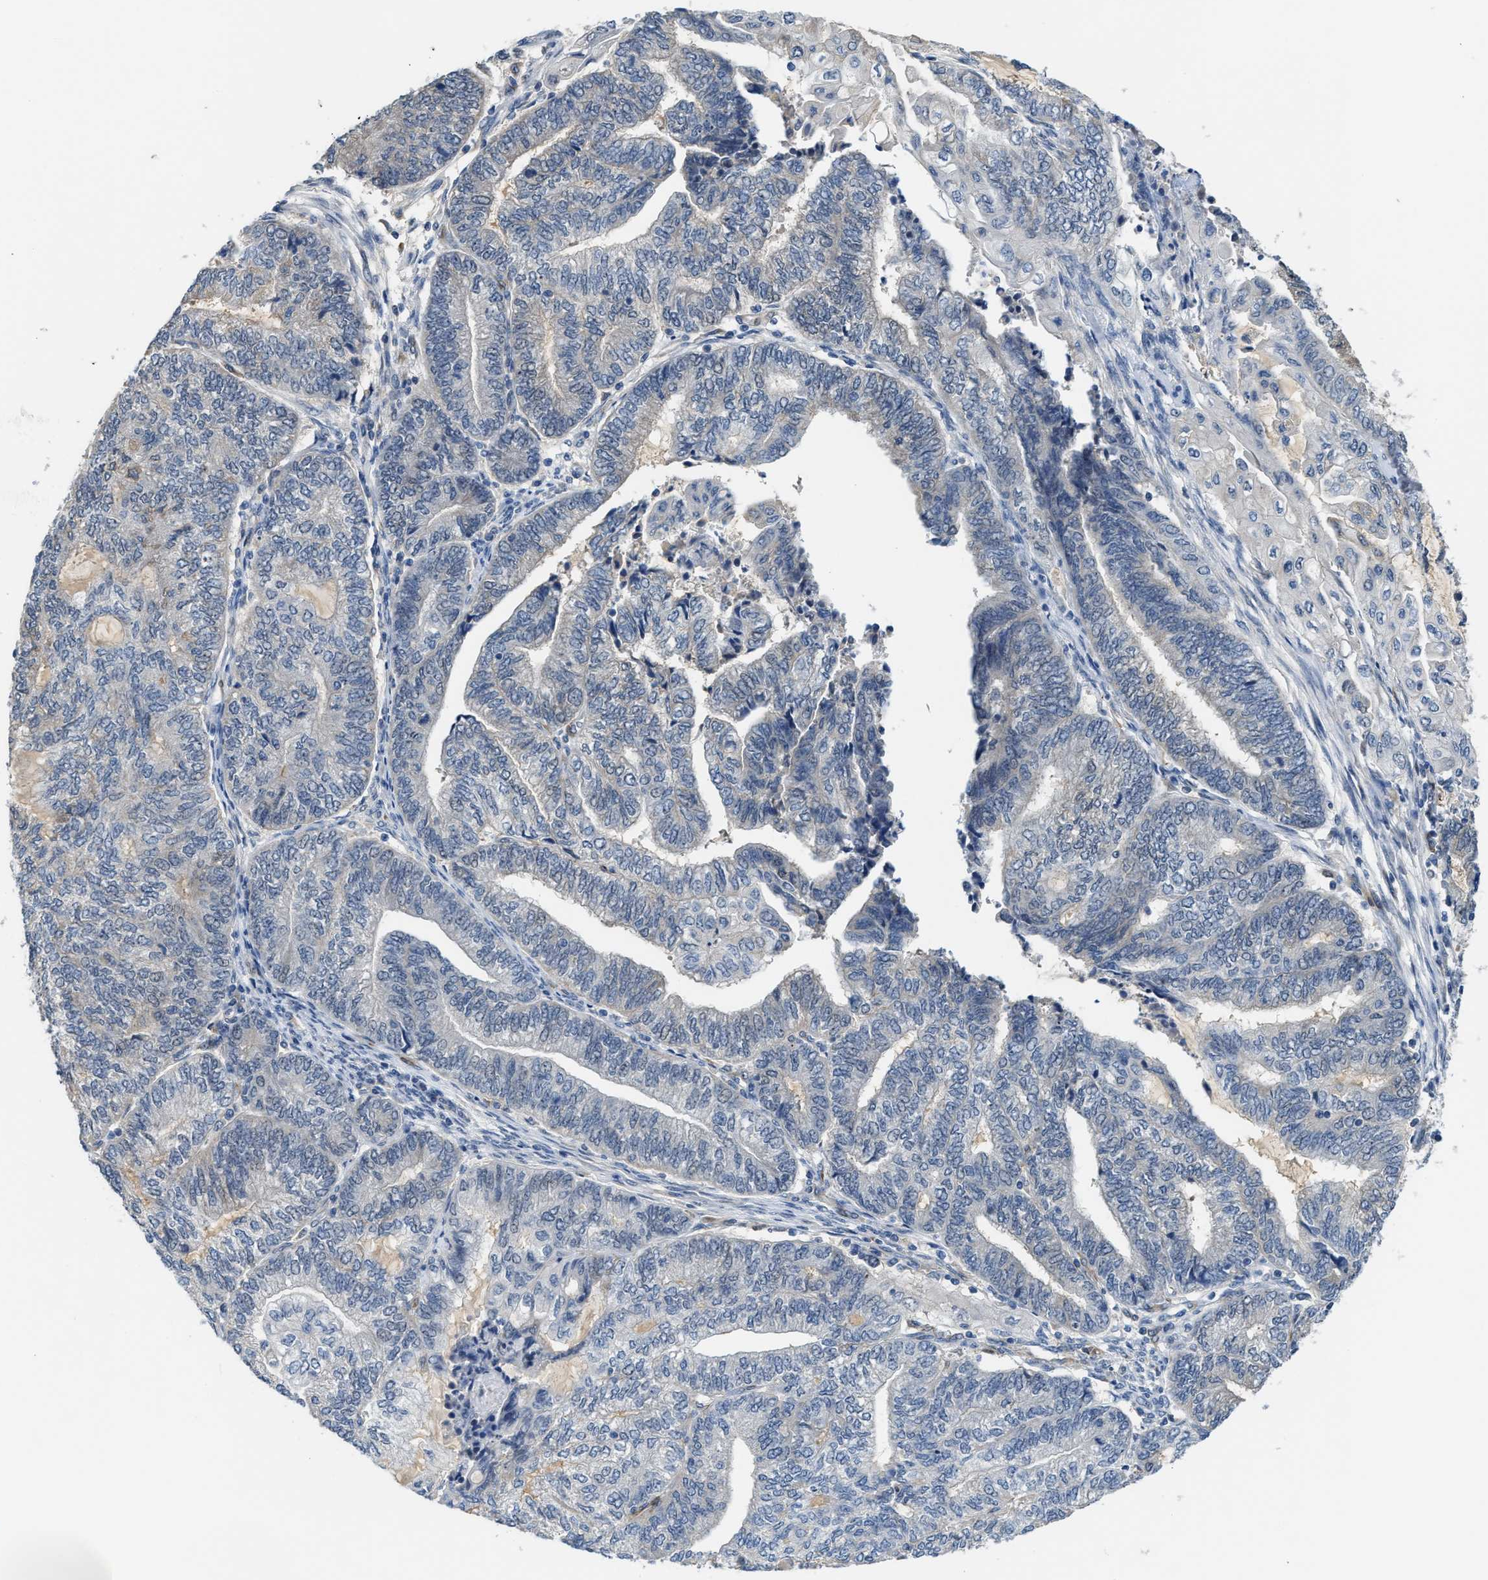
{"staining": {"intensity": "negative", "quantity": "none", "location": "none"}, "tissue": "endometrial cancer", "cell_type": "Tumor cells", "image_type": "cancer", "snomed": [{"axis": "morphology", "description": "Adenocarcinoma, NOS"}, {"axis": "topography", "description": "Uterus"}, {"axis": "topography", "description": "Endometrium"}], "caption": "Human endometrial adenocarcinoma stained for a protein using immunohistochemistry (IHC) exhibits no expression in tumor cells.", "gene": "ZNF783", "patient": {"sex": "female", "age": 70}}